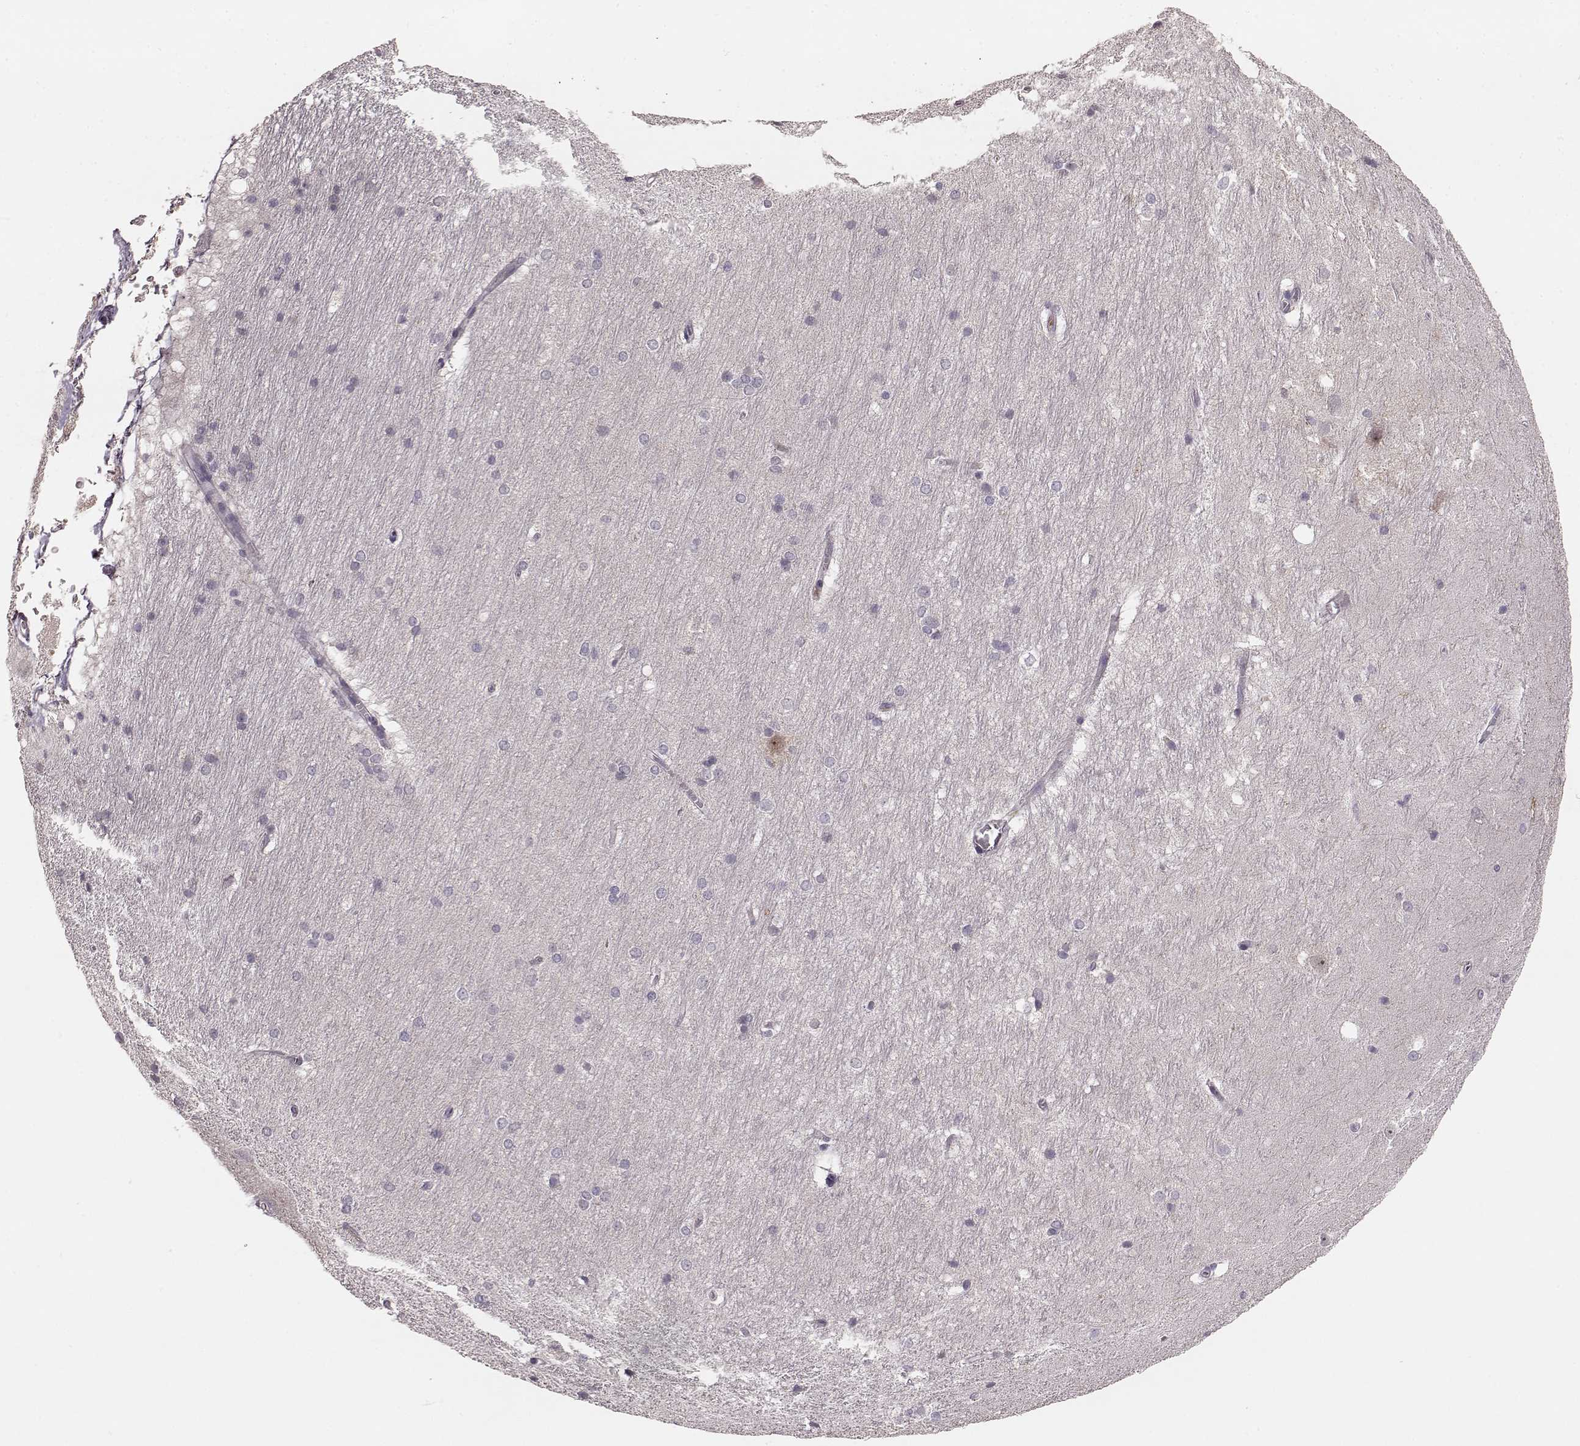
{"staining": {"intensity": "negative", "quantity": "none", "location": "none"}, "tissue": "hippocampus", "cell_type": "Glial cells", "image_type": "normal", "snomed": [{"axis": "morphology", "description": "Normal tissue, NOS"}, {"axis": "topography", "description": "Cerebral cortex"}, {"axis": "topography", "description": "Hippocampus"}], "caption": "An image of hippocampus stained for a protein reveals no brown staining in glial cells.", "gene": "YJEFN3", "patient": {"sex": "female", "age": 19}}